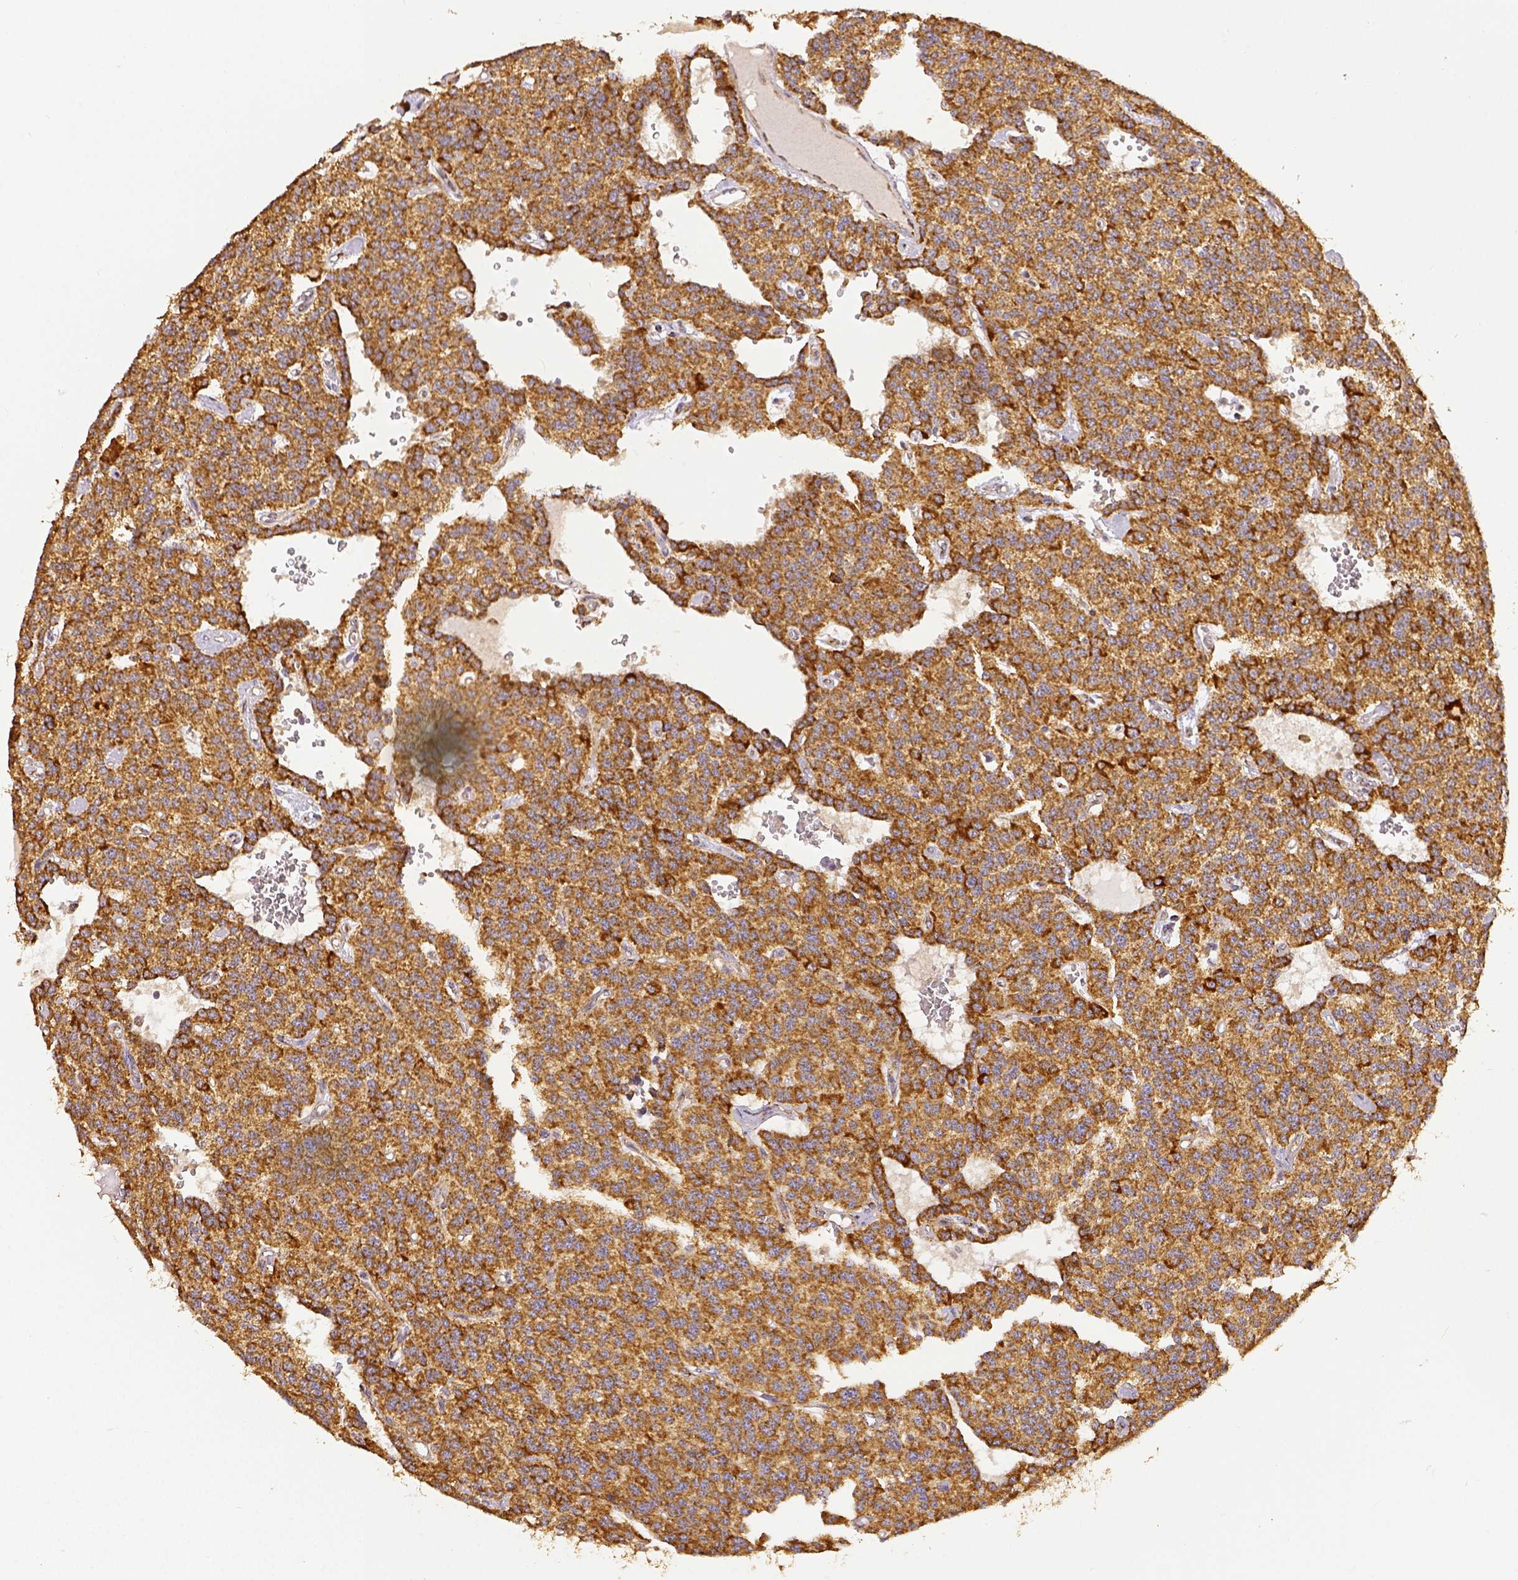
{"staining": {"intensity": "weak", "quantity": ">75%", "location": "cytoplasmic/membranous"}, "tissue": "carcinoid", "cell_type": "Tumor cells", "image_type": "cancer", "snomed": [{"axis": "morphology", "description": "Carcinoid, malignant, NOS"}, {"axis": "topography", "description": "Lung"}], "caption": "Immunohistochemistry (IHC) of human malignant carcinoid shows low levels of weak cytoplasmic/membranous positivity in about >75% of tumor cells.", "gene": "SDHB", "patient": {"sex": "female", "age": 71}}